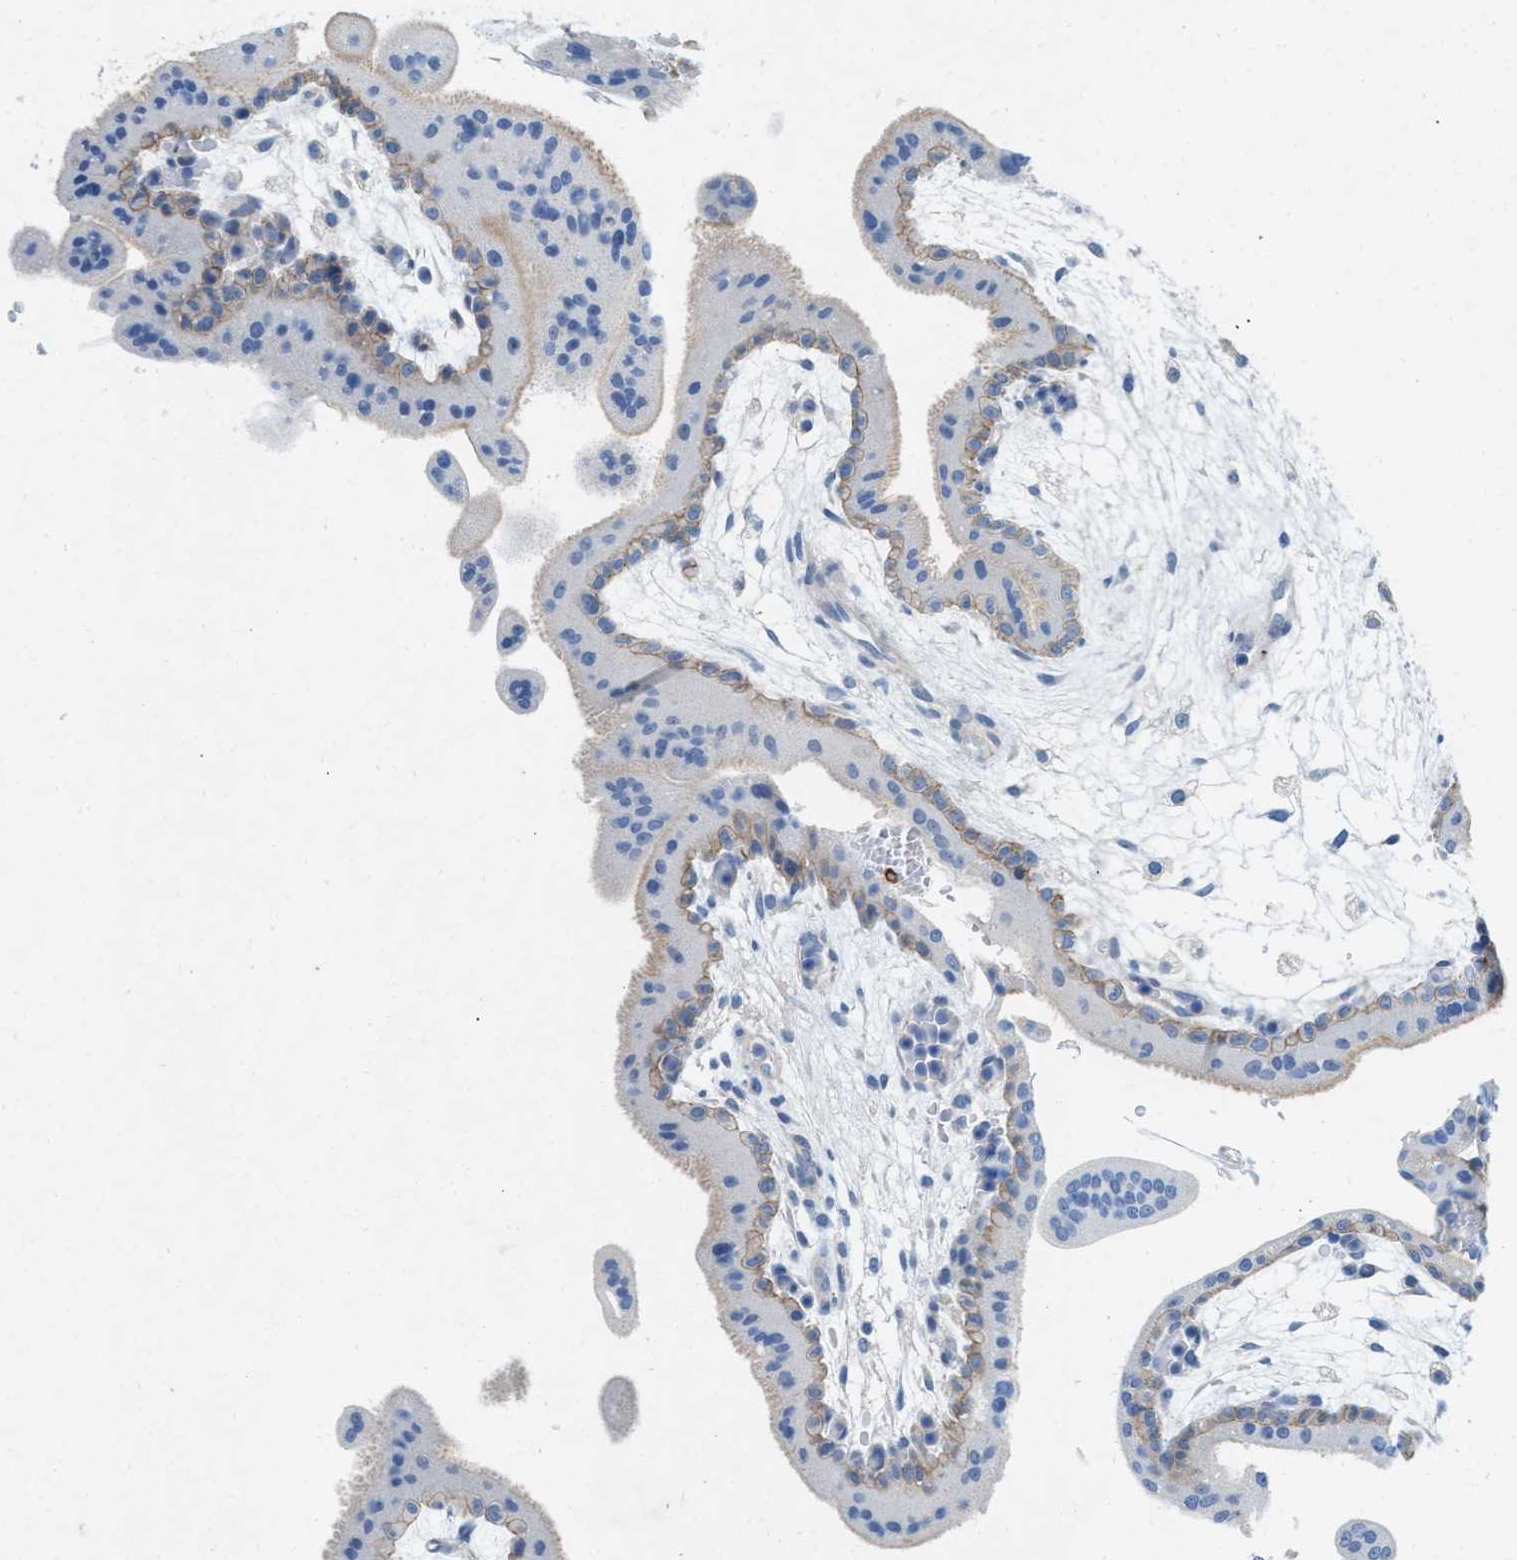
{"staining": {"intensity": "negative", "quantity": "none", "location": "none"}, "tissue": "placenta", "cell_type": "Decidual cells", "image_type": "normal", "snomed": [{"axis": "morphology", "description": "Normal tissue, NOS"}, {"axis": "topography", "description": "Placenta"}], "caption": "This is a photomicrograph of IHC staining of benign placenta, which shows no expression in decidual cells. (Immunohistochemistry, brightfield microscopy, high magnification).", "gene": "CKLF", "patient": {"sex": "female", "age": 35}}